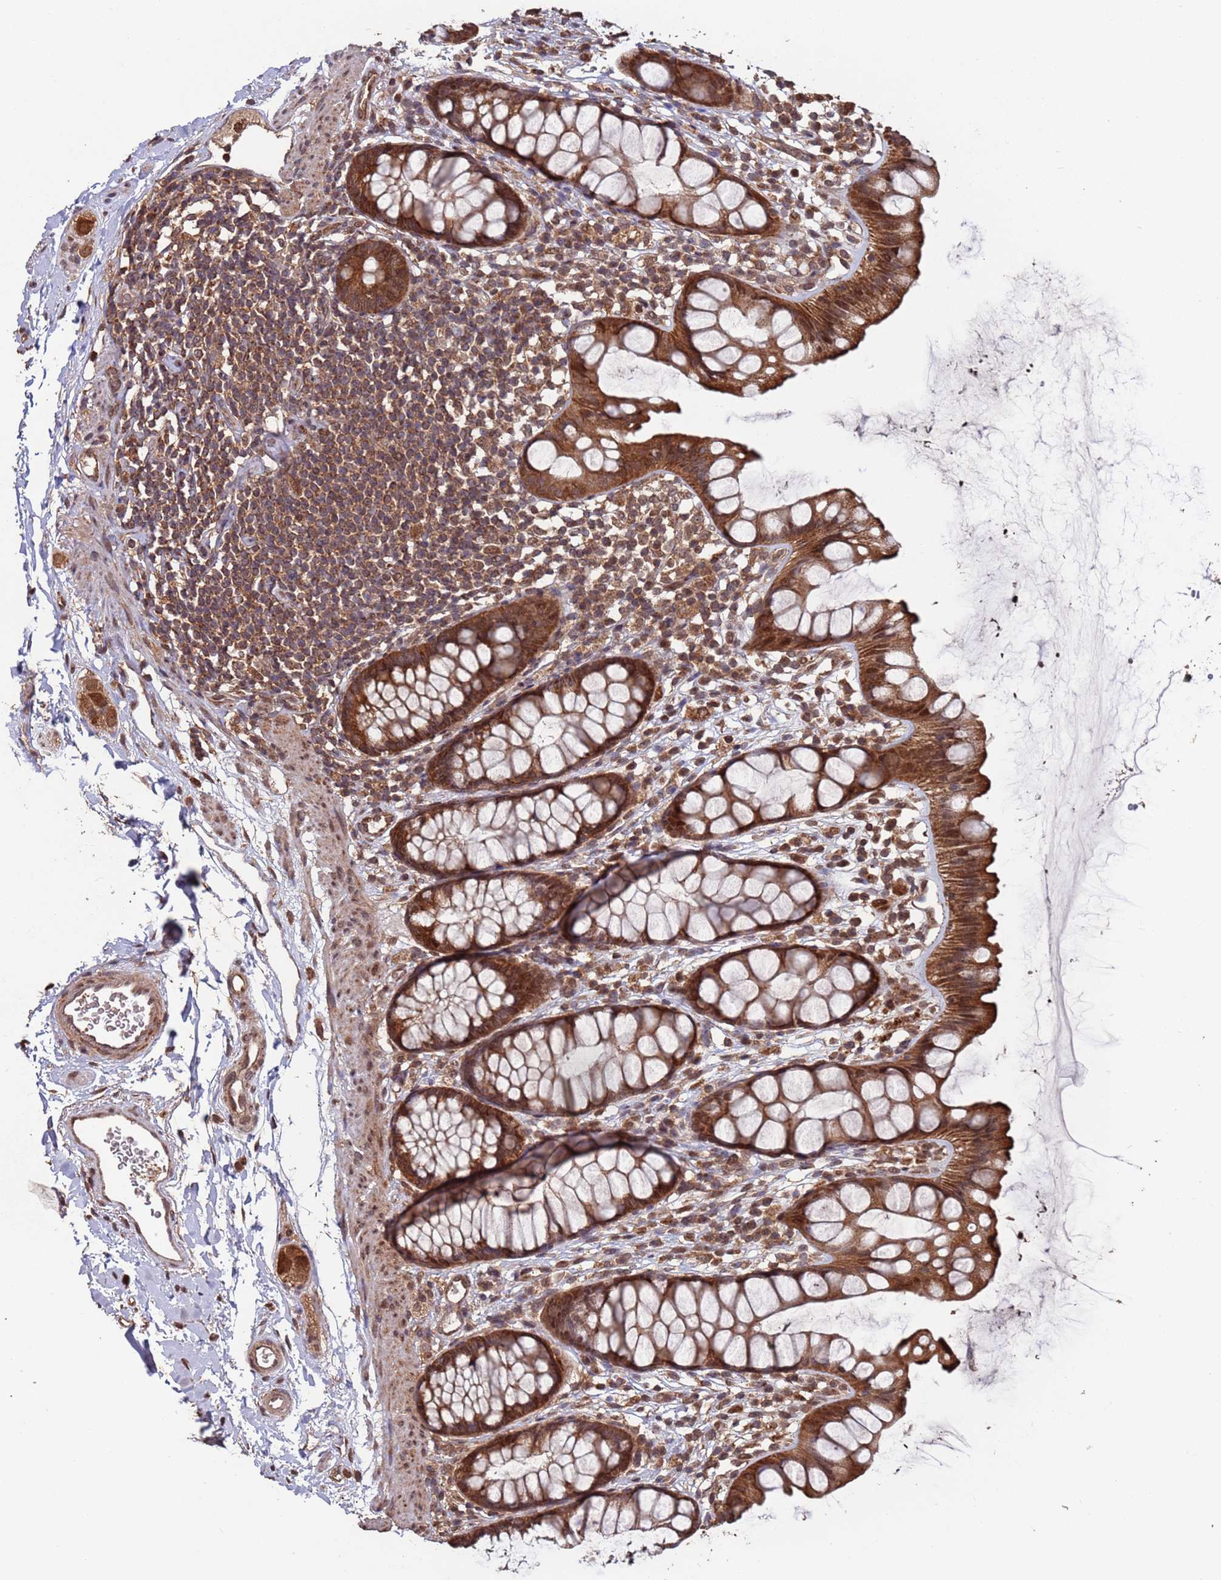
{"staining": {"intensity": "strong", "quantity": ">75%", "location": "cytoplasmic/membranous,nuclear"}, "tissue": "rectum", "cell_type": "Glandular cells", "image_type": "normal", "snomed": [{"axis": "morphology", "description": "Normal tissue, NOS"}, {"axis": "topography", "description": "Rectum"}], "caption": "Immunohistochemical staining of normal rectum demonstrates strong cytoplasmic/membranous,nuclear protein positivity in approximately >75% of glandular cells. Using DAB (brown) and hematoxylin (blue) stains, captured at high magnification using brightfield microscopy.", "gene": "PRR7", "patient": {"sex": "female", "age": 65}}